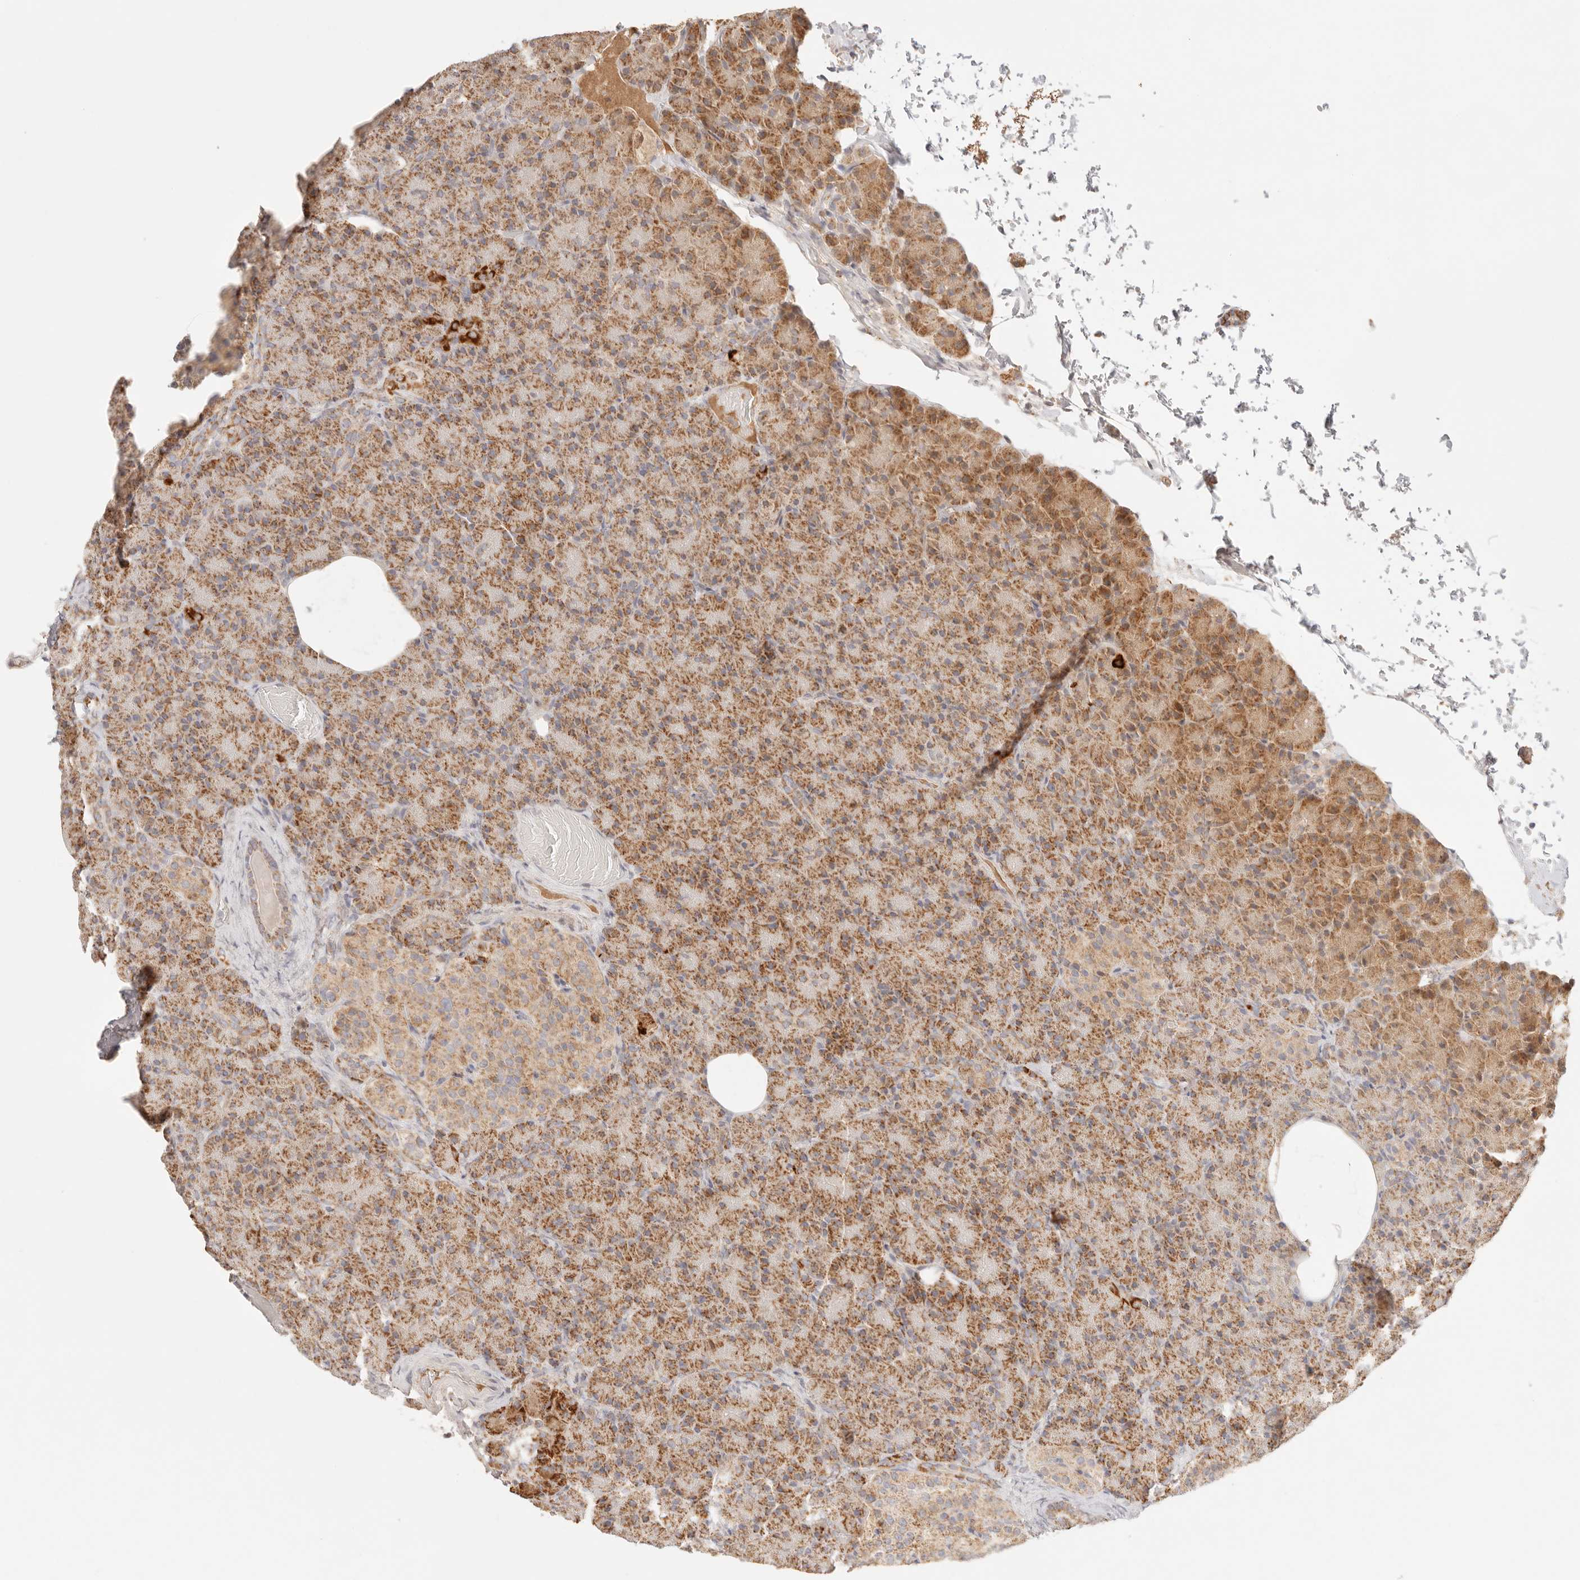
{"staining": {"intensity": "moderate", "quantity": ">75%", "location": "cytoplasmic/membranous"}, "tissue": "pancreas", "cell_type": "Exocrine glandular cells", "image_type": "normal", "snomed": [{"axis": "morphology", "description": "Normal tissue, NOS"}, {"axis": "topography", "description": "Pancreas"}], "caption": "Immunohistochemical staining of unremarkable pancreas exhibits moderate cytoplasmic/membranous protein expression in approximately >75% of exocrine glandular cells.", "gene": "COA6", "patient": {"sex": "female", "age": 43}}